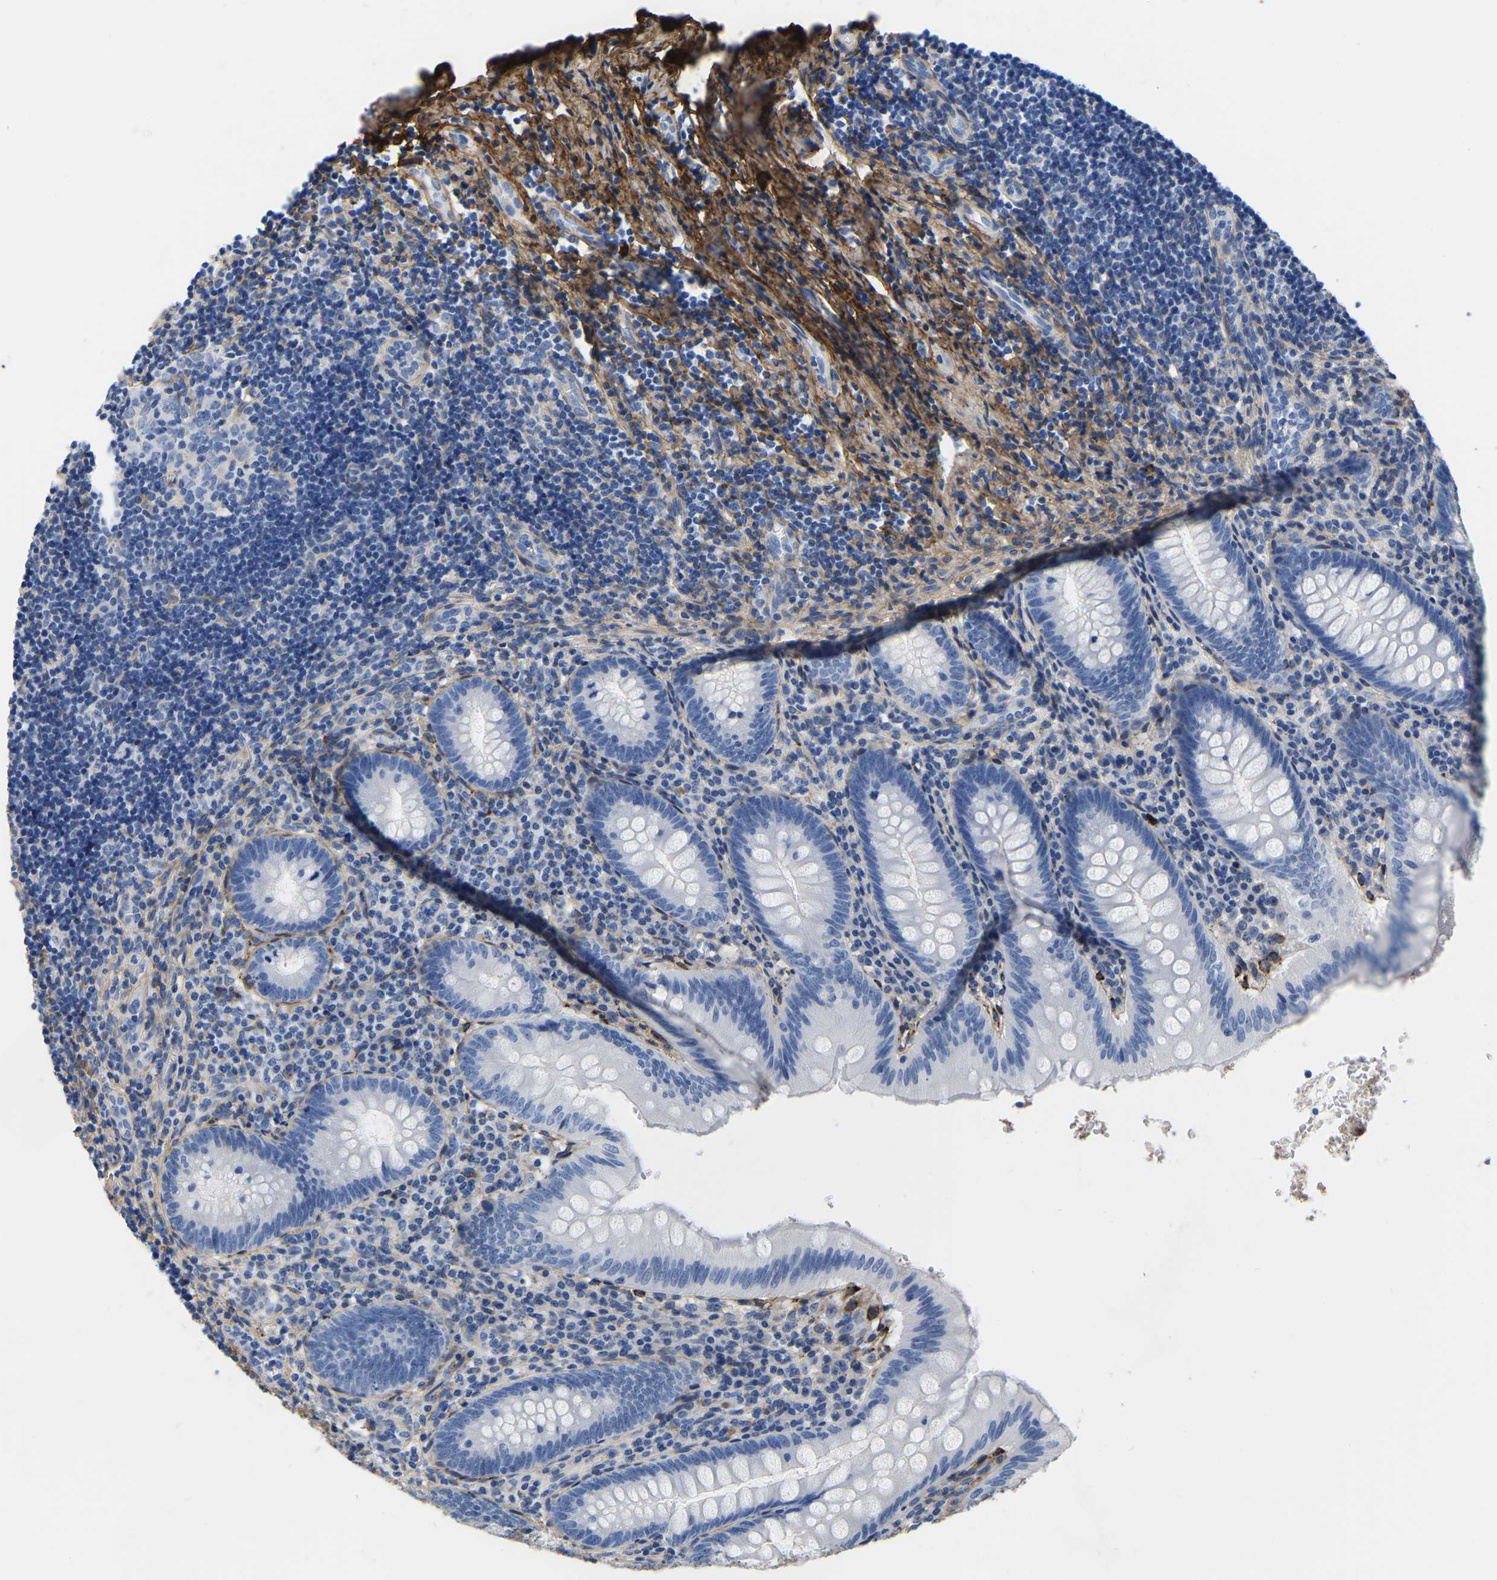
{"staining": {"intensity": "negative", "quantity": "none", "location": "none"}, "tissue": "appendix", "cell_type": "Glandular cells", "image_type": "normal", "snomed": [{"axis": "morphology", "description": "Normal tissue, NOS"}, {"axis": "topography", "description": "Appendix"}], "caption": "The micrograph demonstrates no significant positivity in glandular cells of appendix. Brightfield microscopy of immunohistochemistry stained with DAB (brown) and hematoxylin (blue), captured at high magnification.", "gene": "COL6A1", "patient": {"sex": "male", "age": 8}}